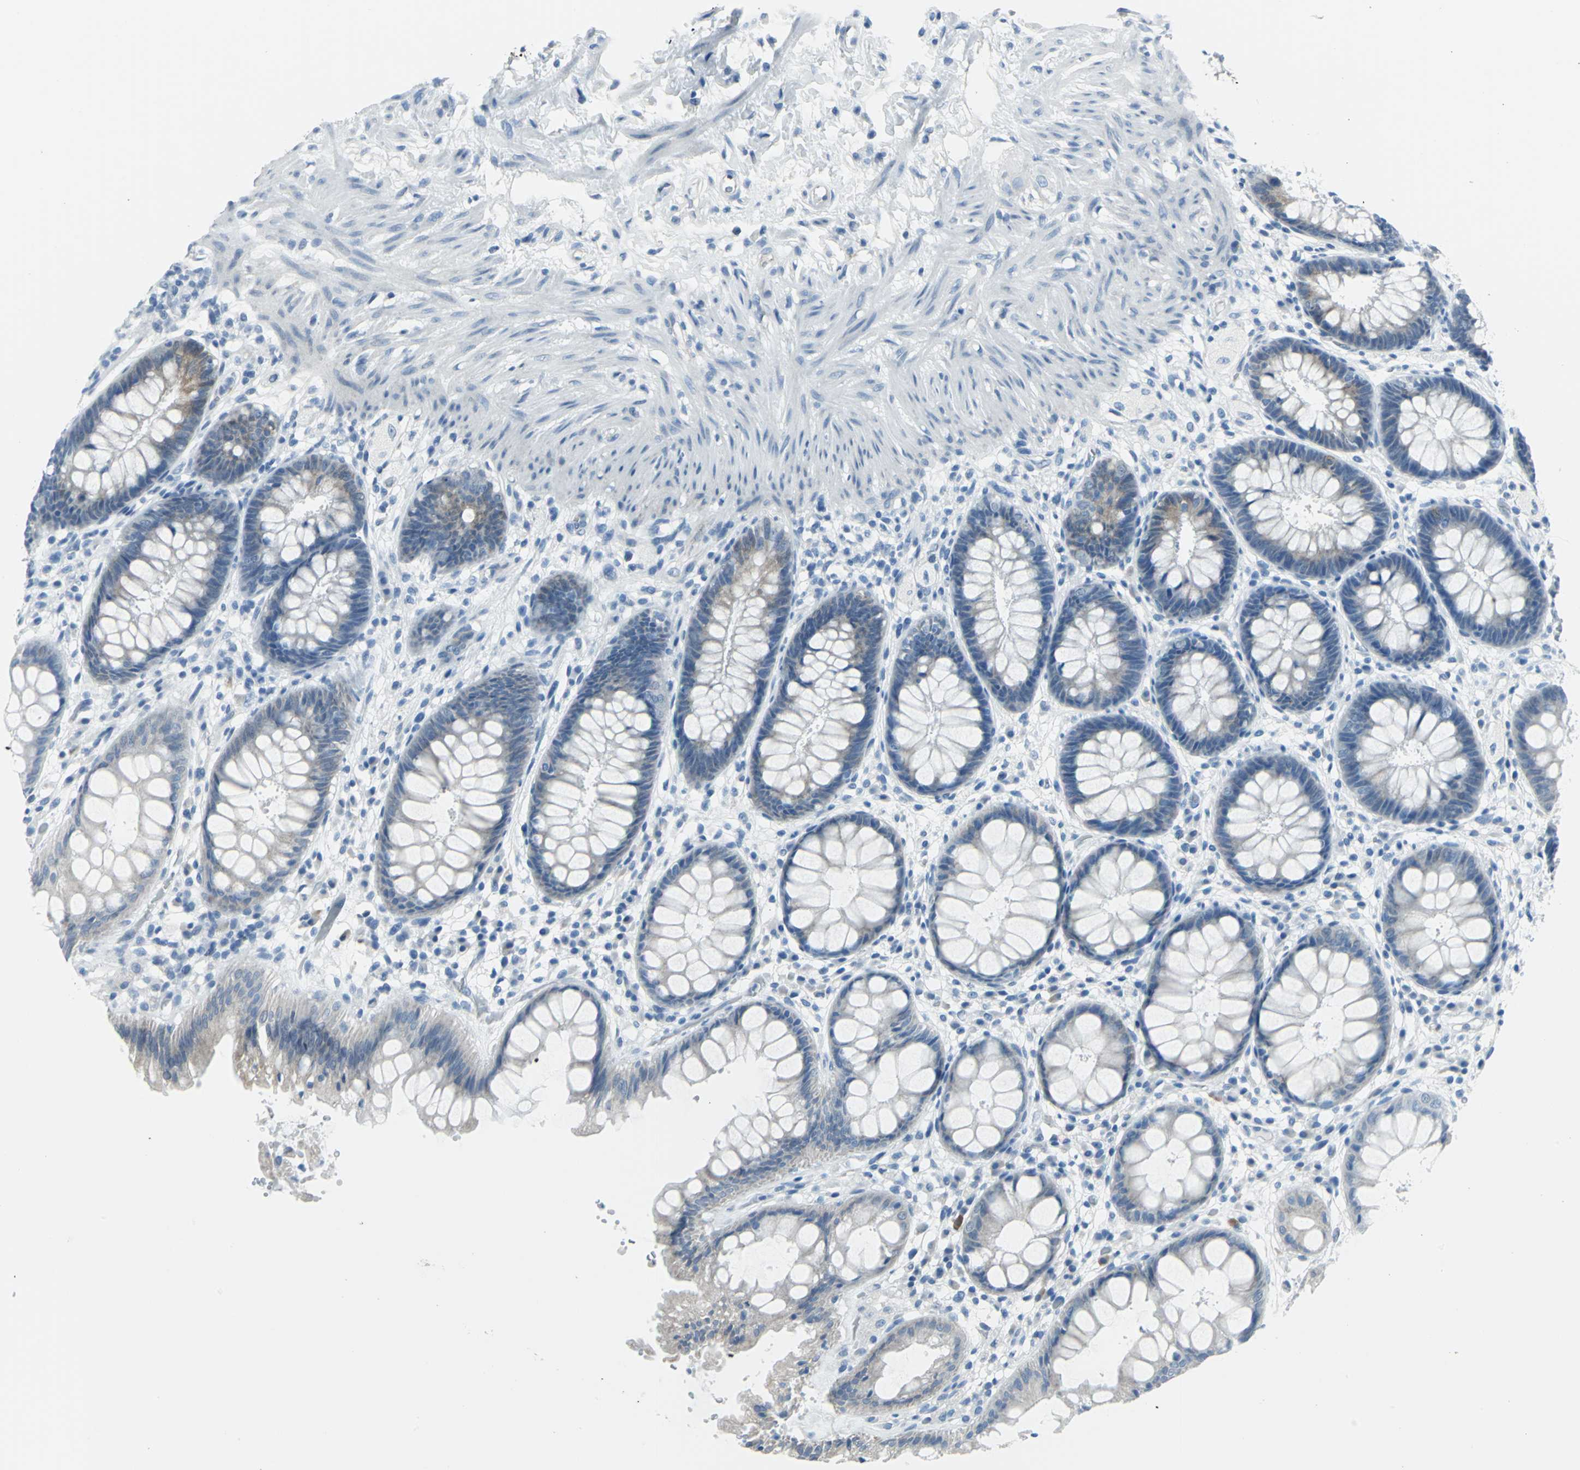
{"staining": {"intensity": "weak", "quantity": "<25%", "location": "cytoplasmic/membranous"}, "tissue": "rectum", "cell_type": "Glandular cells", "image_type": "normal", "snomed": [{"axis": "morphology", "description": "Normal tissue, NOS"}, {"axis": "topography", "description": "Rectum"}], "caption": "The photomicrograph reveals no staining of glandular cells in unremarkable rectum. (DAB immunohistochemistry, high magnification).", "gene": "CYB5A", "patient": {"sex": "female", "age": 46}}